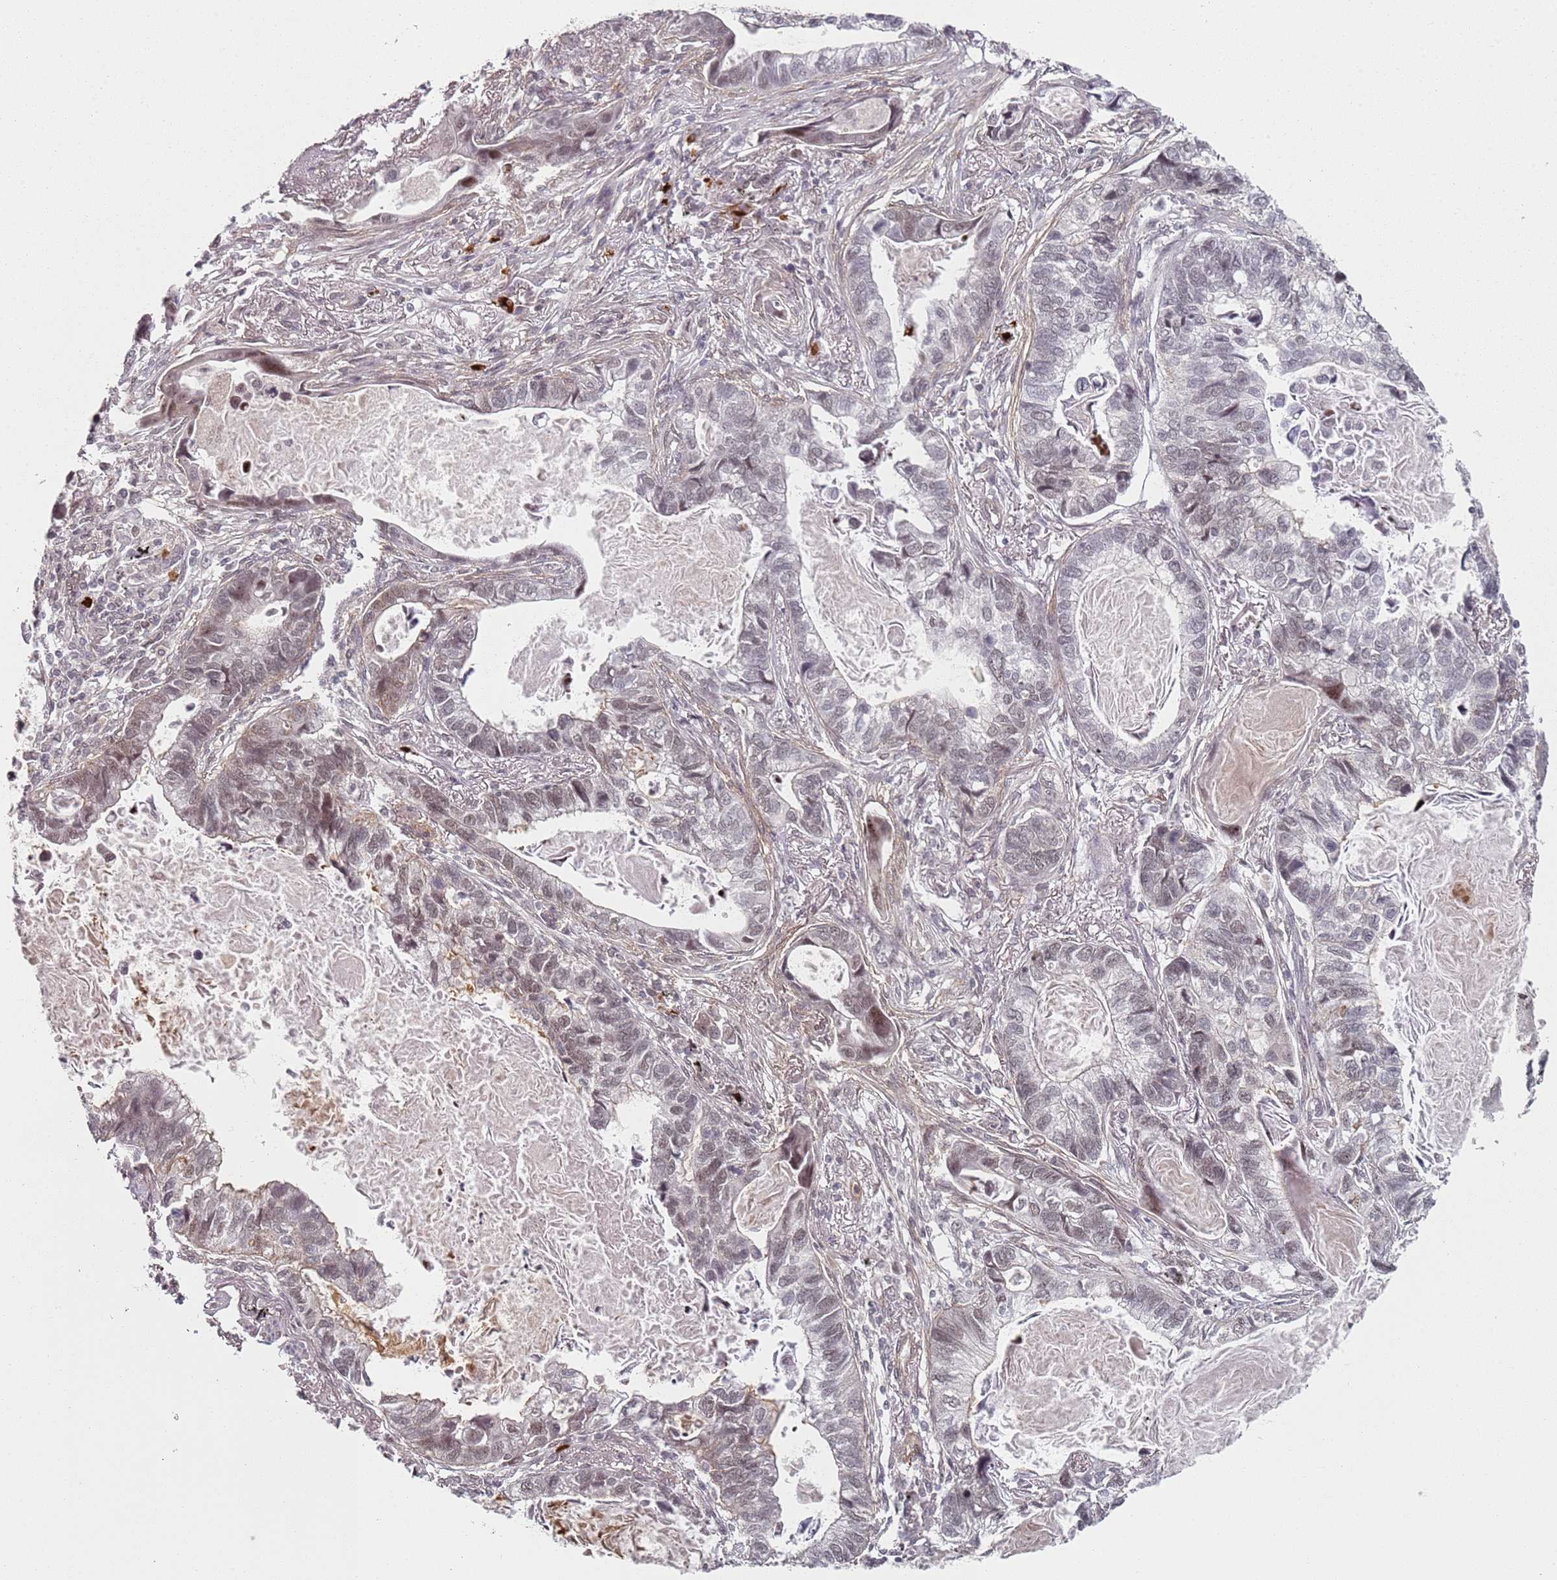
{"staining": {"intensity": "weak", "quantity": "25%-75%", "location": "nuclear"}, "tissue": "lung cancer", "cell_type": "Tumor cells", "image_type": "cancer", "snomed": [{"axis": "morphology", "description": "Adenocarcinoma, NOS"}, {"axis": "topography", "description": "Lung"}], "caption": "A photomicrograph of human lung adenocarcinoma stained for a protein displays weak nuclear brown staining in tumor cells. (DAB IHC, brown staining for protein, blue staining for nuclei).", "gene": "ATF6B", "patient": {"sex": "male", "age": 67}}